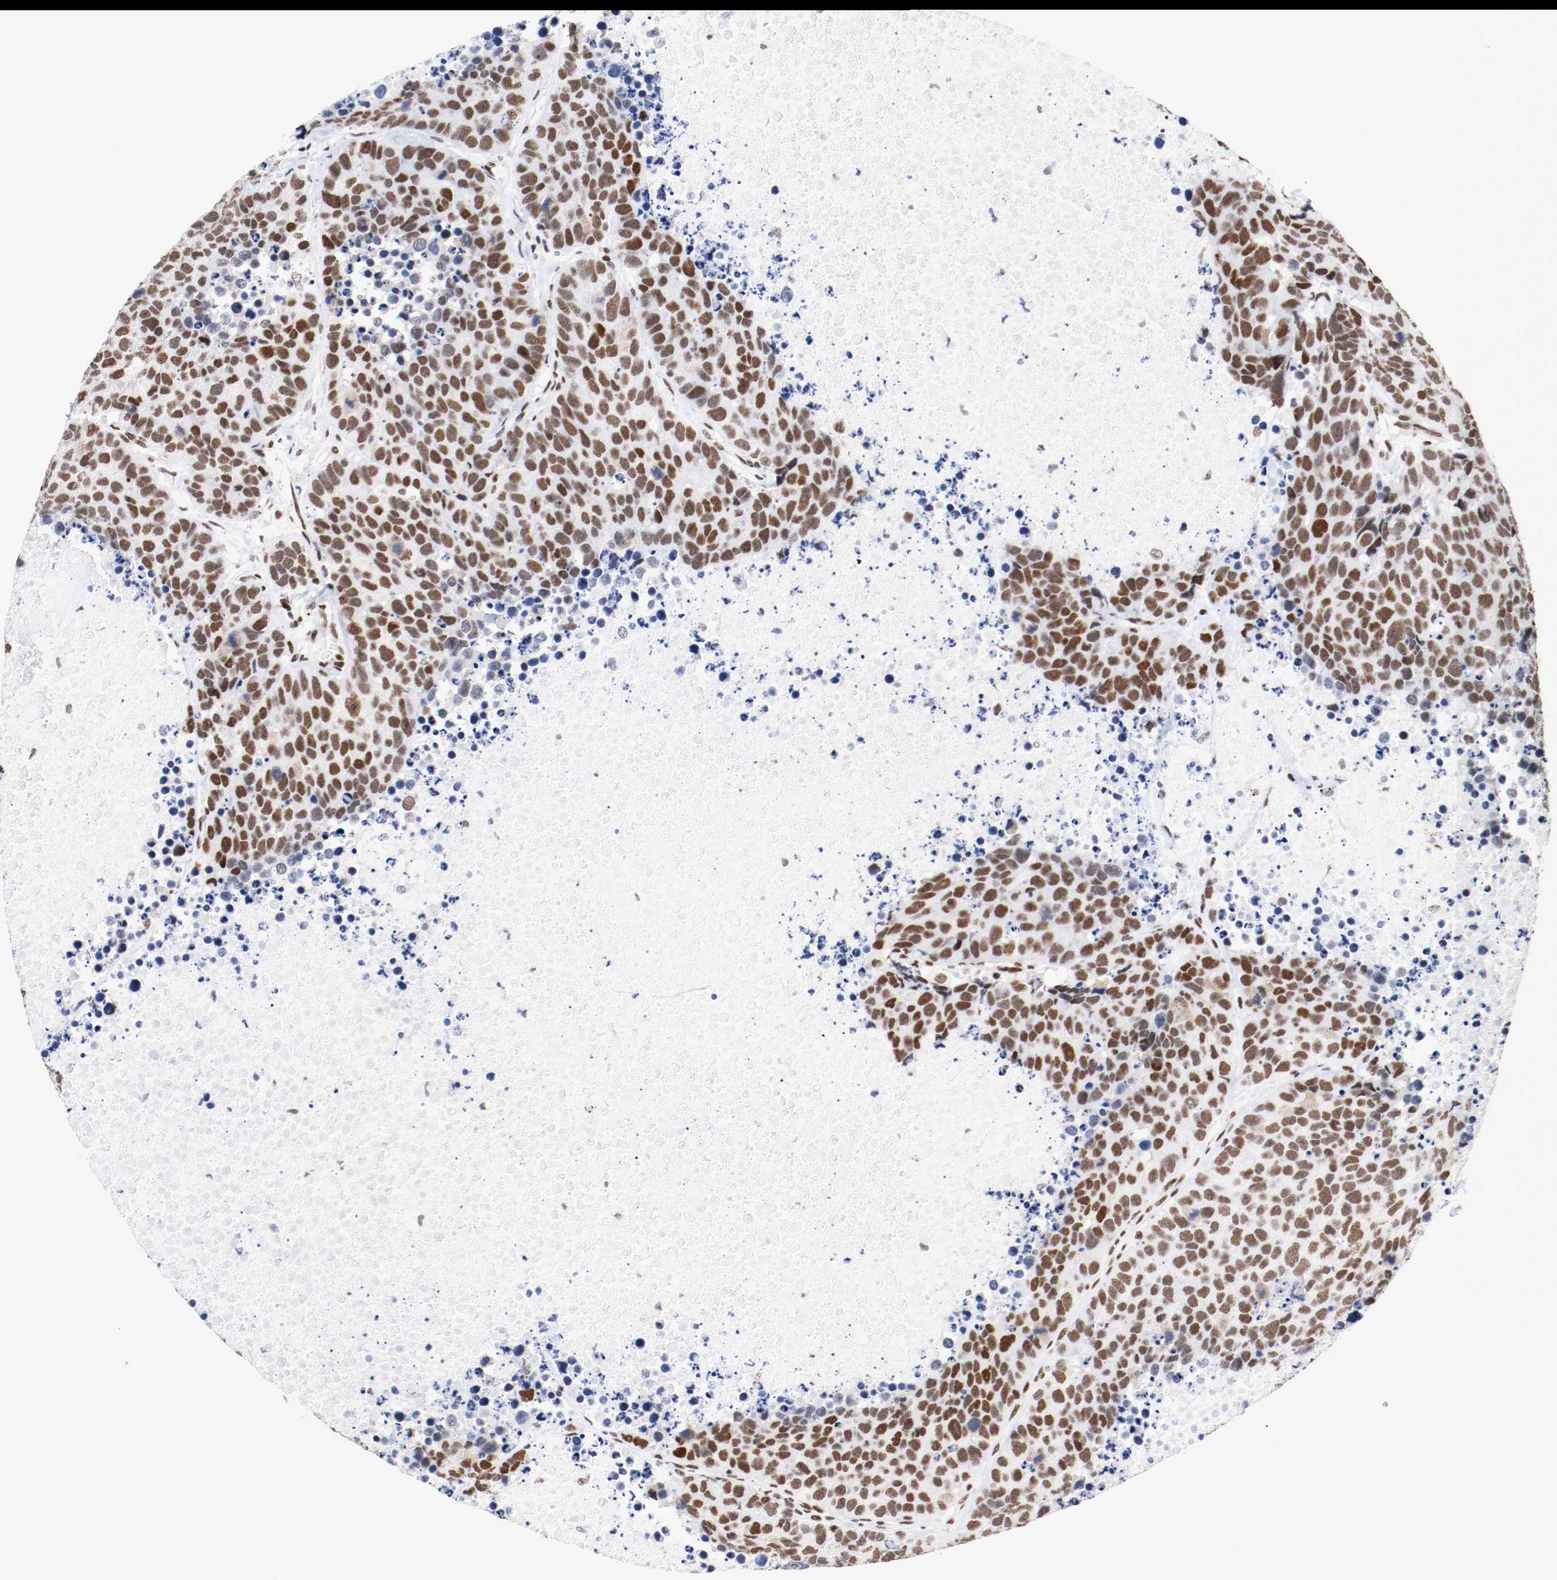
{"staining": {"intensity": "strong", "quantity": ">75%", "location": "nuclear"}, "tissue": "carcinoid", "cell_type": "Tumor cells", "image_type": "cancer", "snomed": [{"axis": "morphology", "description": "Carcinoid, malignant, NOS"}, {"axis": "topography", "description": "Lung"}], "caption": "Immunohistochemistry staining of carcinoid (malignant), which displays high levels of strong nuclear positivity in about >75% of tumor cells indicating strong nuclear protein staining. The staining was performed using DAB (3,3'-diaminobenzidine) (brown) for protein detection and nuclei were counterstained in hematoxylin (blue).", "gene": "MEF2D", "patient": {"sex": "male", "age": 60}}